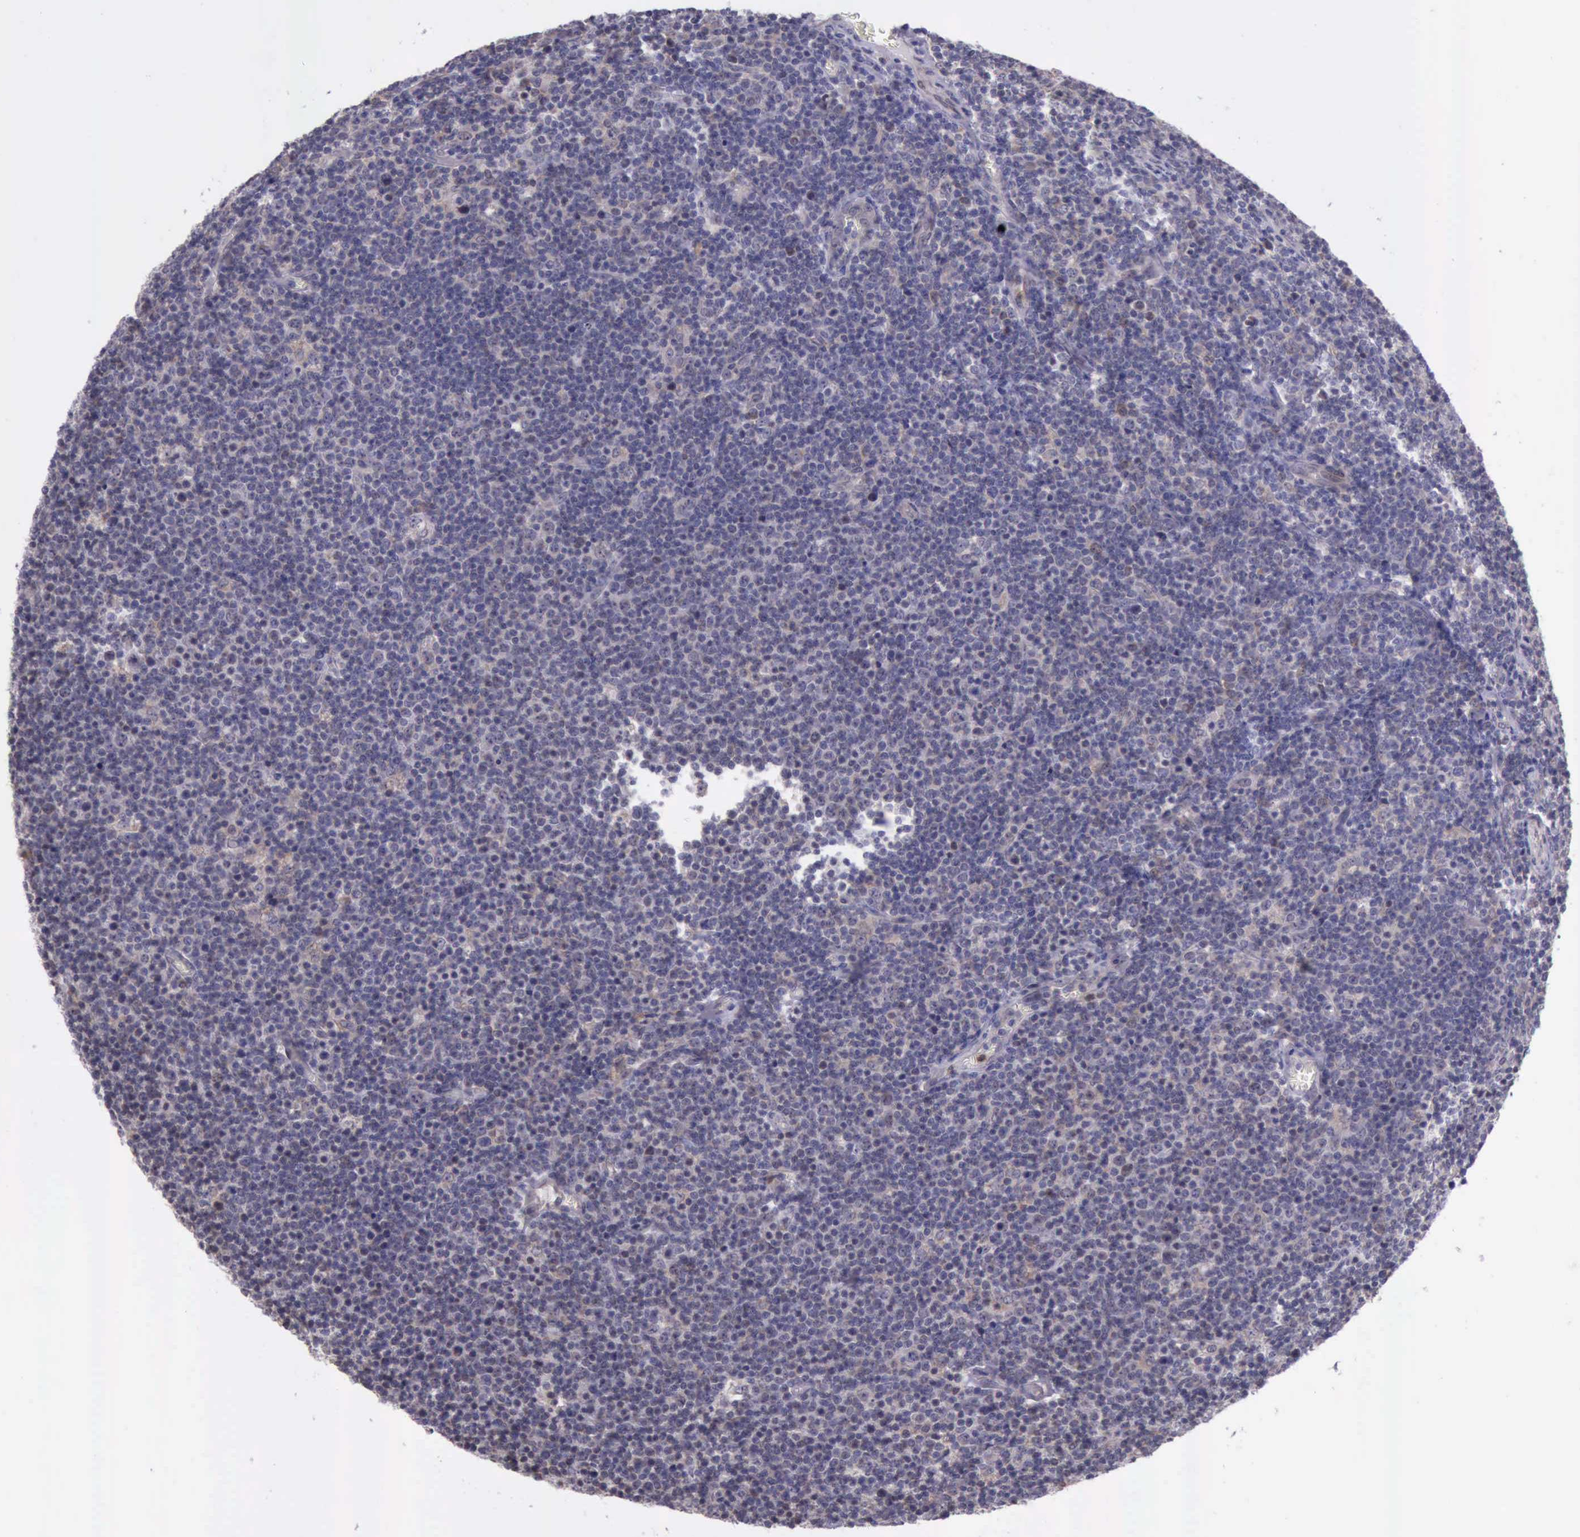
{"staining": {"intensity": "negative", "quantity": "none", "location": "none"}, "tissue": "lymphoma", "cell_type": "Tumor cells", "image_type": "cancer", "snomed": [{"axis": "morphology", "description": "Malignant lymphoma, non-Hodgkin's type, Low grade"}, {"axis": "topography", "description": "Lymph node"}], "caption": "Tumor cells are negative for protein expression in human low-grade malignant lymphoma, non-Hodgkin's type.", "gene": "PLEK2", "patient": {"sex": "male", "age": 74}}